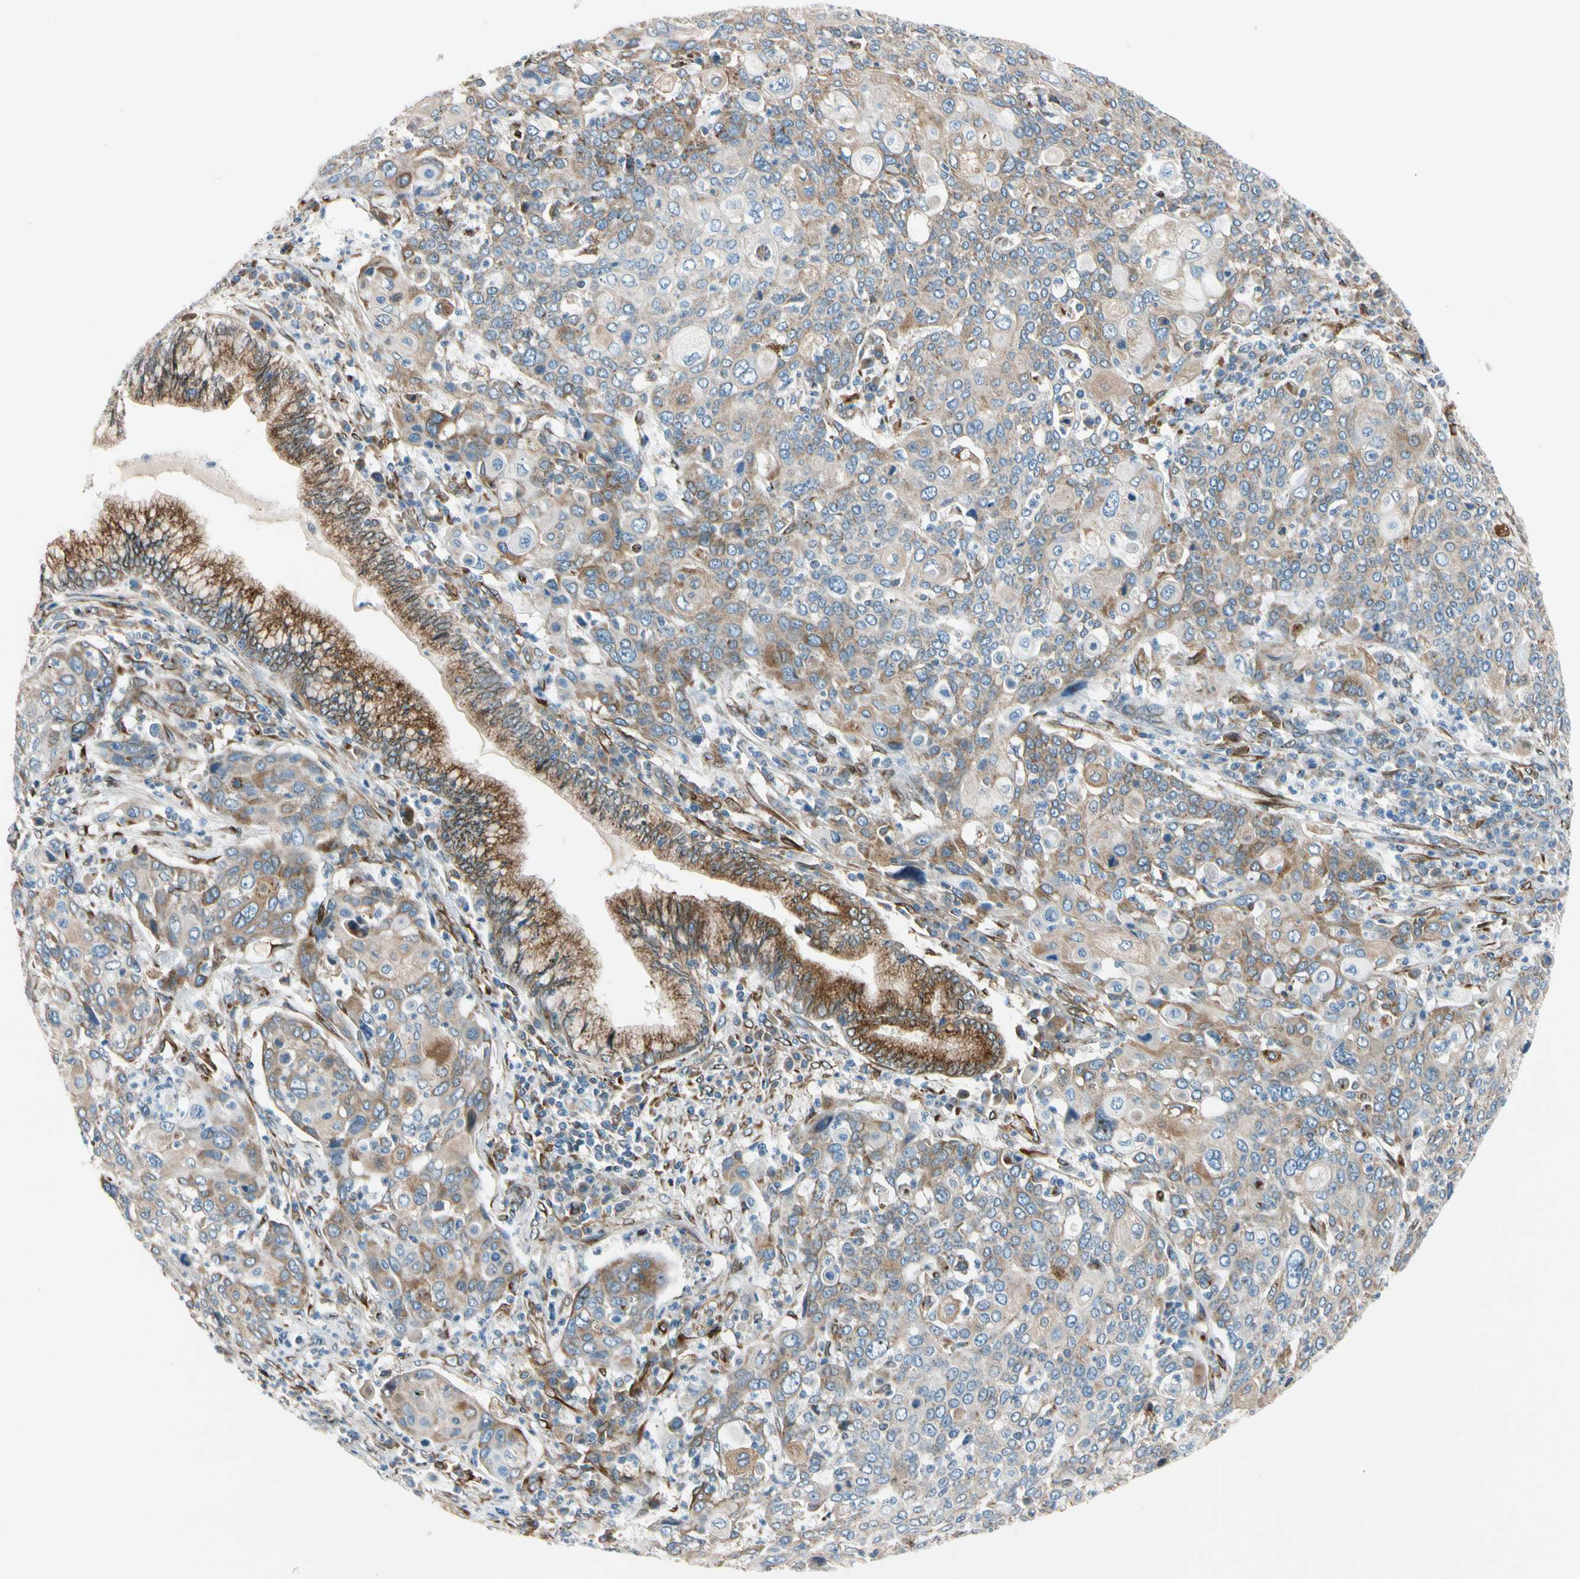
{"staining": {"intensity": "weak", "quantity": "25%-75%", "location": "cytoplasmic/membranous"}, "tissue": "cervical cancer", "cell_type": "Tumor cells", "image_type": "cancer", "snomed": [{"axis": "morphology", "description": "Squamous cell carcinoma, NOS"}, {"axis": "topography", "description": "Cervix"}], "caption": "Immunohistochemistry (IHC) (DAB (3,3'-diaminobenzidine)) staining of cervical squamous cell carcinoma shows weak cytoplasmic/membranous protein staining in approximately 25%-75% of tumor cells. (DAB IHC with brightfield microscopy, high magnification).", "gene": "NUCB1", "patient": {"sex": "female", "age": 40}}